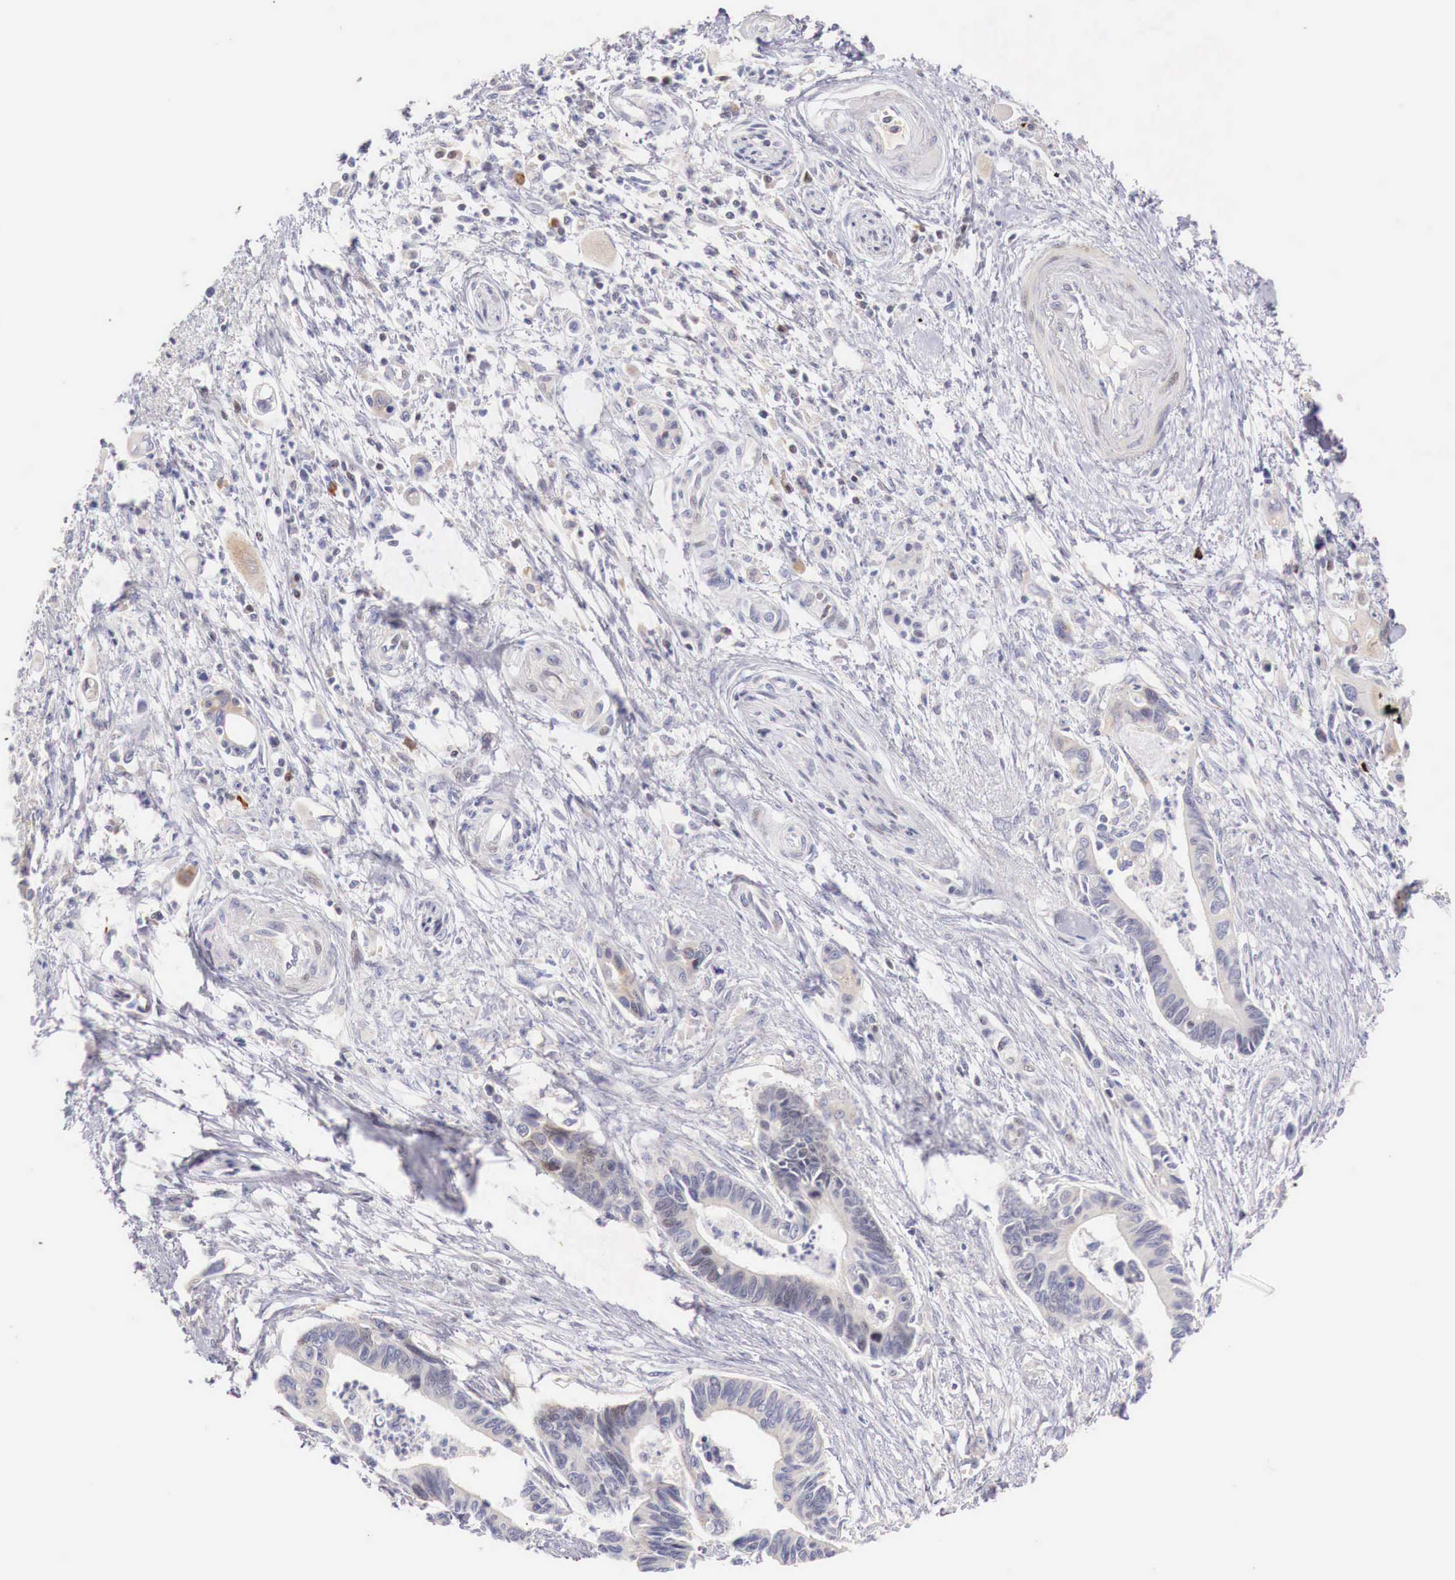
{"staining": {"intensity": "negative", "quantity": "none", "location": "none"}, "tissue": "pancreatic cancer", "cell_type": "Tumor cells", "image_type": "cancer", "snomed": [{"axis": "morphology", "description": "Adenocarcinoma, NOS"}, {"axis": "topography", "description": "Pancreas"}], "caption": "There is no significant expression in tumor cells of adenocarcinoma (pancreatic).", "gene": "CLCN5", "patient": {"sex": "female", "age": 70}}